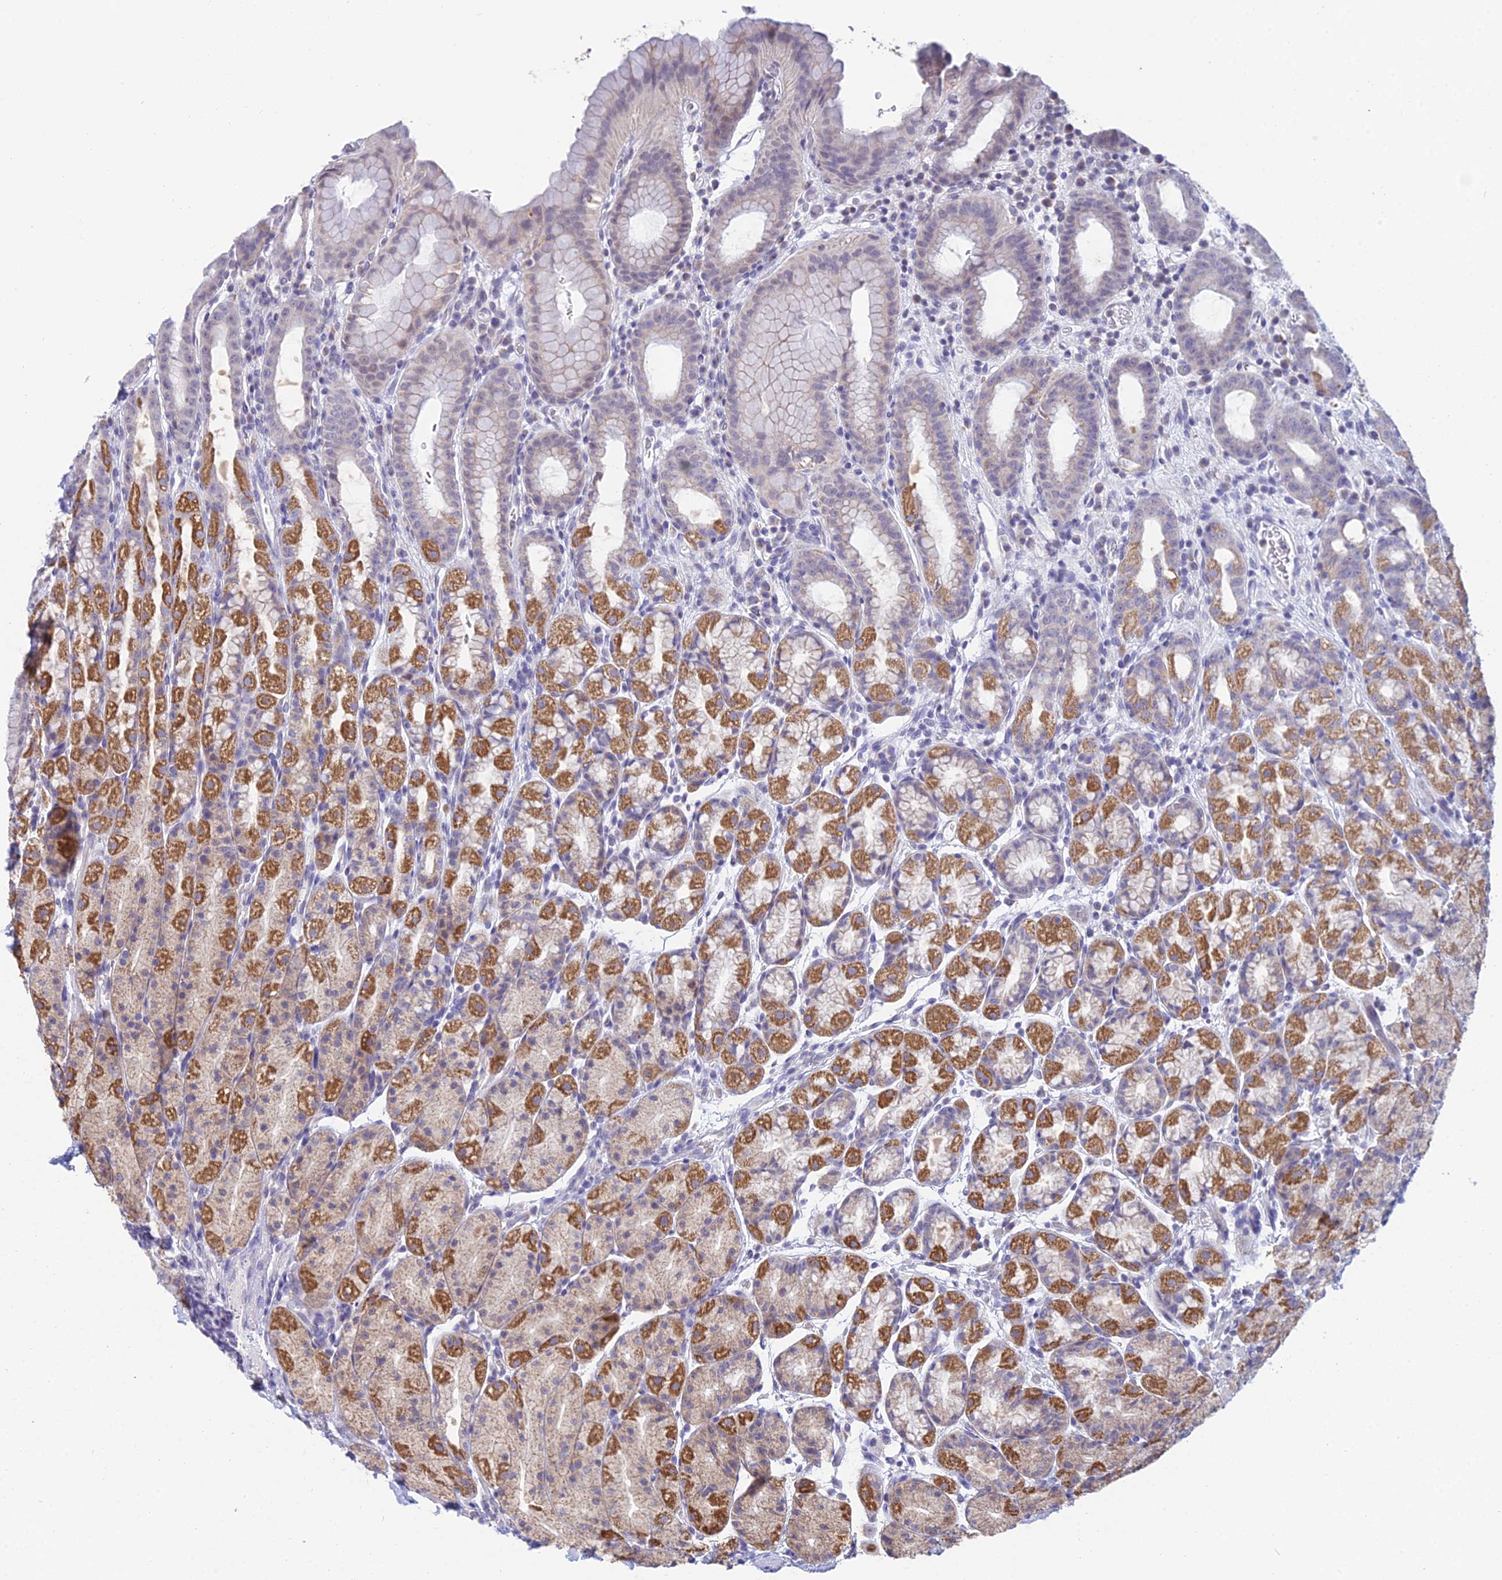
{"staining": {"intensity": "strong", "quantity": "25%-75%", "location": "cytoplasmic/membranous"}, "tissue": "stomach", "cell_type": "Glandular cells", "image_type": "normal", "snomed": [{"axis": "morphology", "description": "Normal tissue, NOS"}, {"axis": "topography", "description": "Stomach, upper"}, {"axis": "topography", "description": "Stomach, lower"}, {"axis": "topography", "description": "Small intestine"}], "caption": "Glandular cells exhibit strong cytoplasmic/membranous positivity in approximately 25%-75% of cells in benign stomach.", "gene": "CFAP206", "patient": {"sex": "male", "age": 68}}